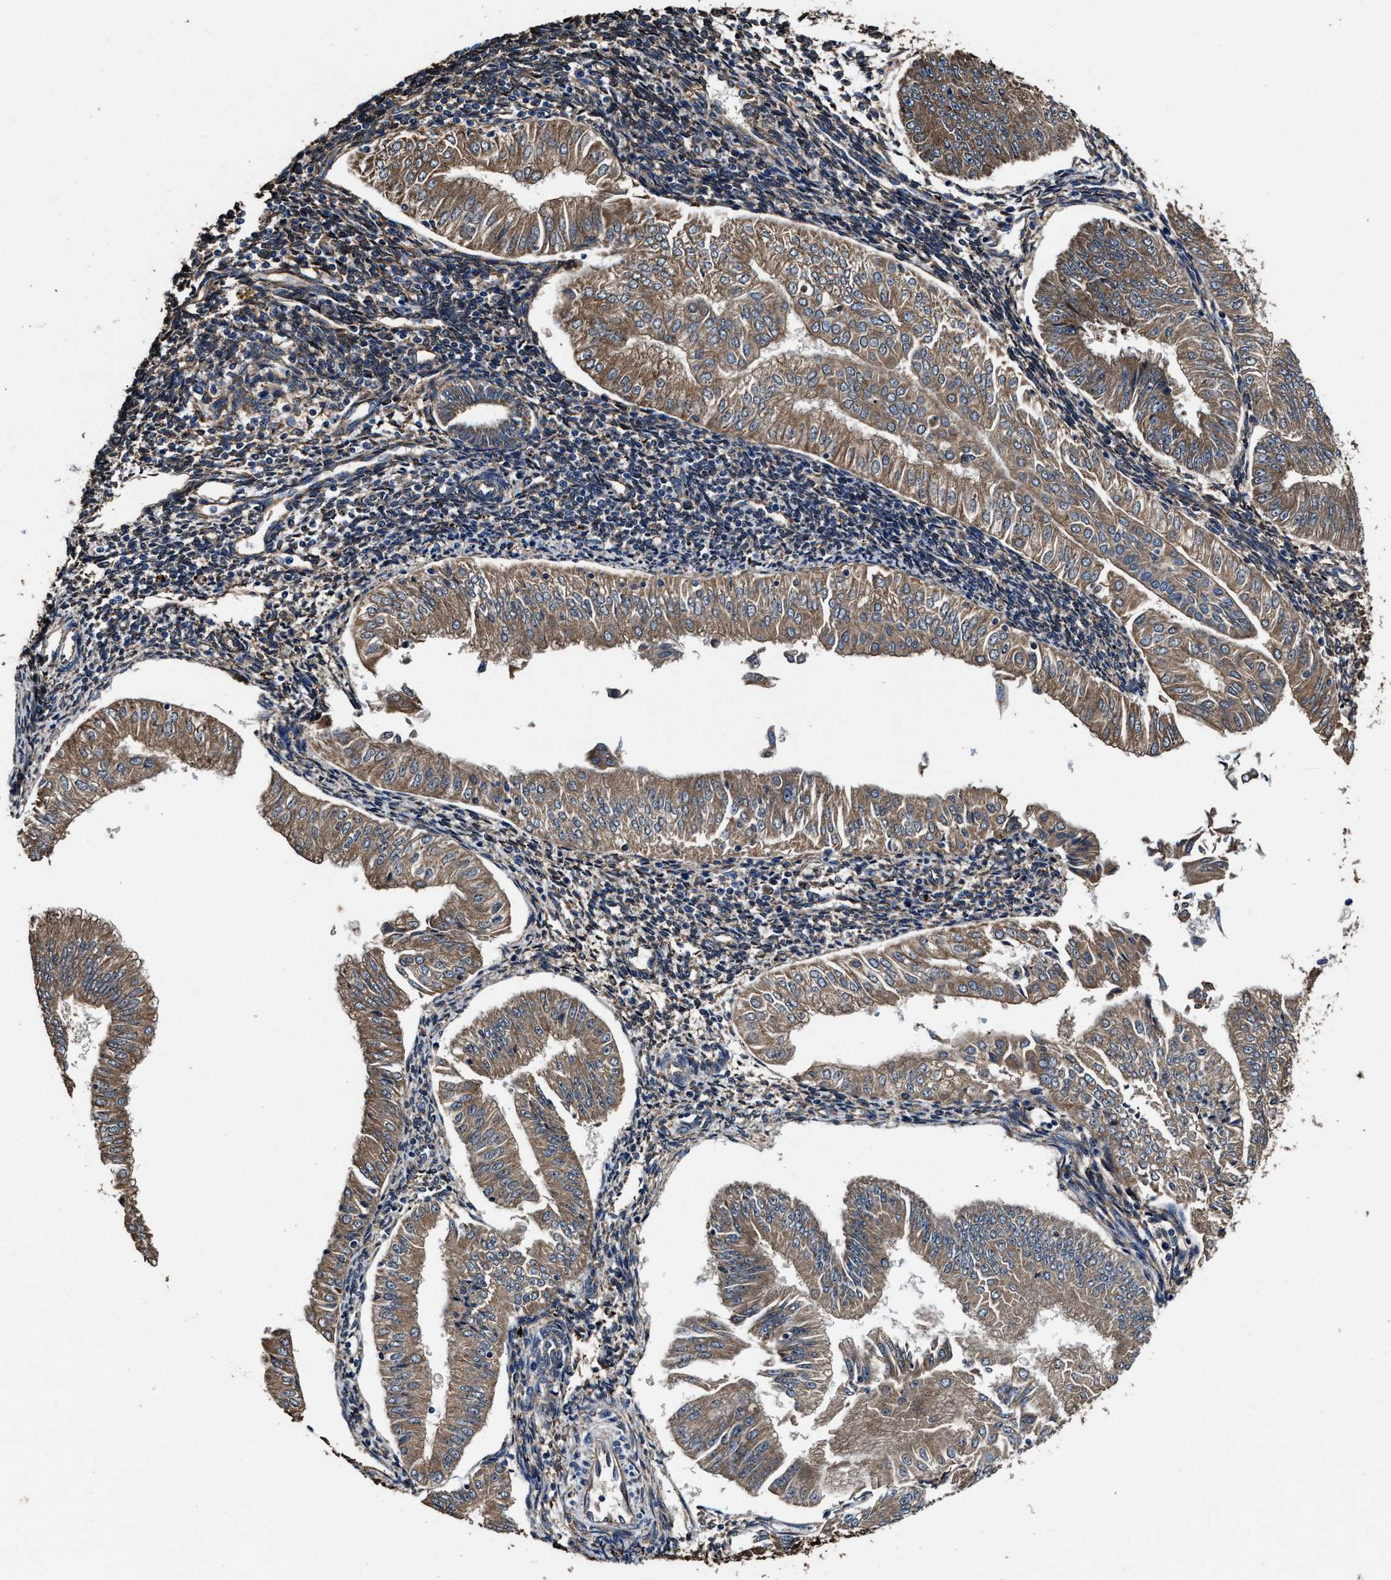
{"staining": {"intensity": "moderate", "quantity": ">75%", "location": "cytoplasmic/membranous"}, "tissue": "endometrial cancer", "cell_type": "Tumor cells", "image_type": "cancer", "snomed": [{"axis": "morphology", "description": "Normal tissue, NOS"}, {"axis": "morphology", "description": "Adenocarcinoma, NOS"}, {"axis": "topography", "description": "Endometrium"}], "caption": "DAB (3,3'-diaminobenzidine) immunohistochemical staining of human endometrial adenocarcinoma reveals moderate cytoplasmic/membranous protein expression in about >75% of tumor cells. (DAB (3,3'-diaminobenzidine) = brown stain, brightfield microscopy at high magnification).", "gene": "IDNK", "patient": {"sex": "female", "age": 53}}